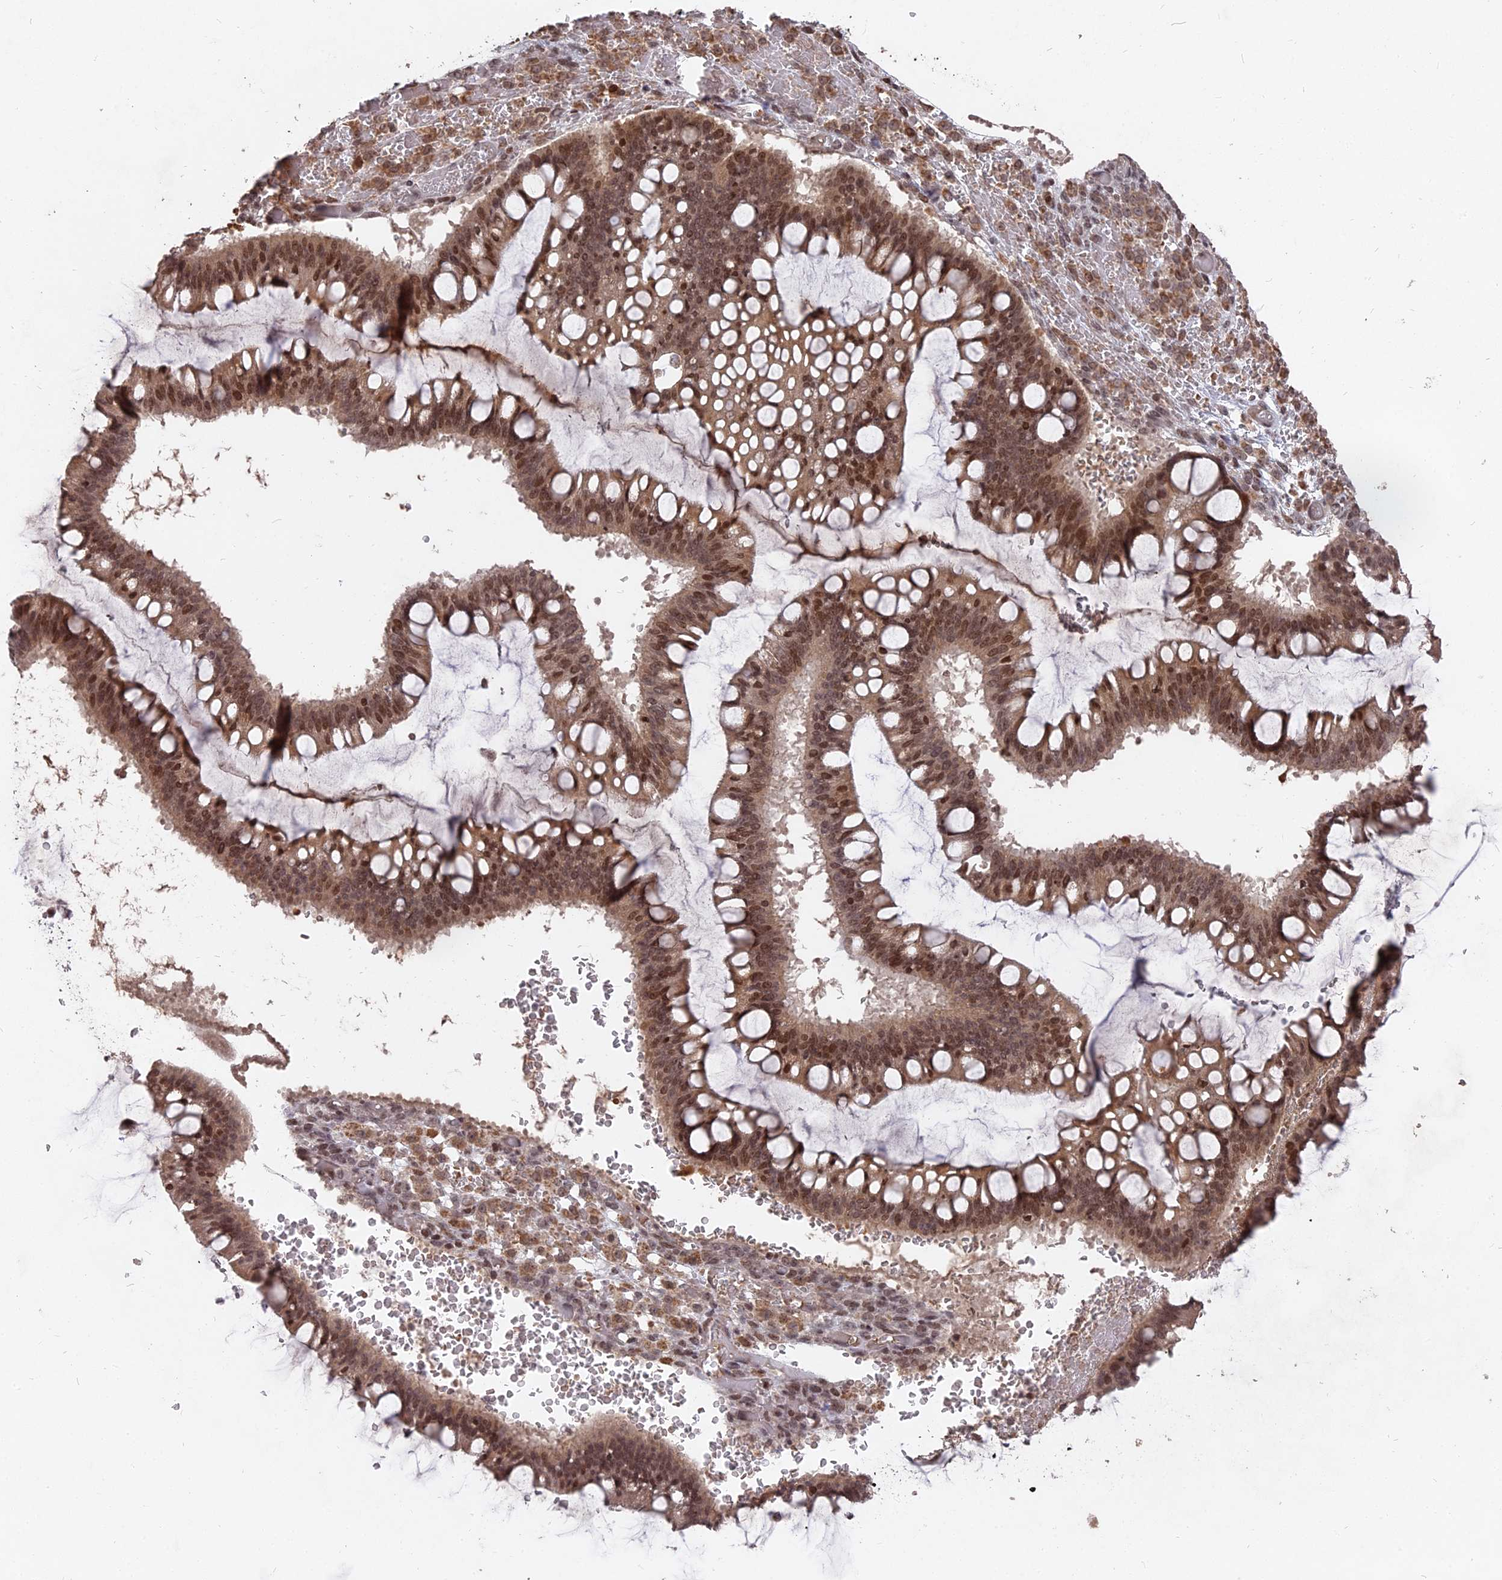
{"staining": {"intensity": "moderate", "quantity": ">75%", "location": "nuclear"}, "tissue": "ovarian cancer", "cell_type": "Tumor cells", "image_type": "cancer", "snomed": [{"axis": "morphology", "description": "Cystadenocarcinoma, mucinous, NOS"}, {"axis": "topography", "description": "Ovary"}], "caption": "Tumor cells exhibit moderate nuclear staining in approximately >75% of cells in mucinous cystadenocarcinoma (ovarian).", "gene": "NR1H3", "patient": {"sex": "female", "age": 73}}